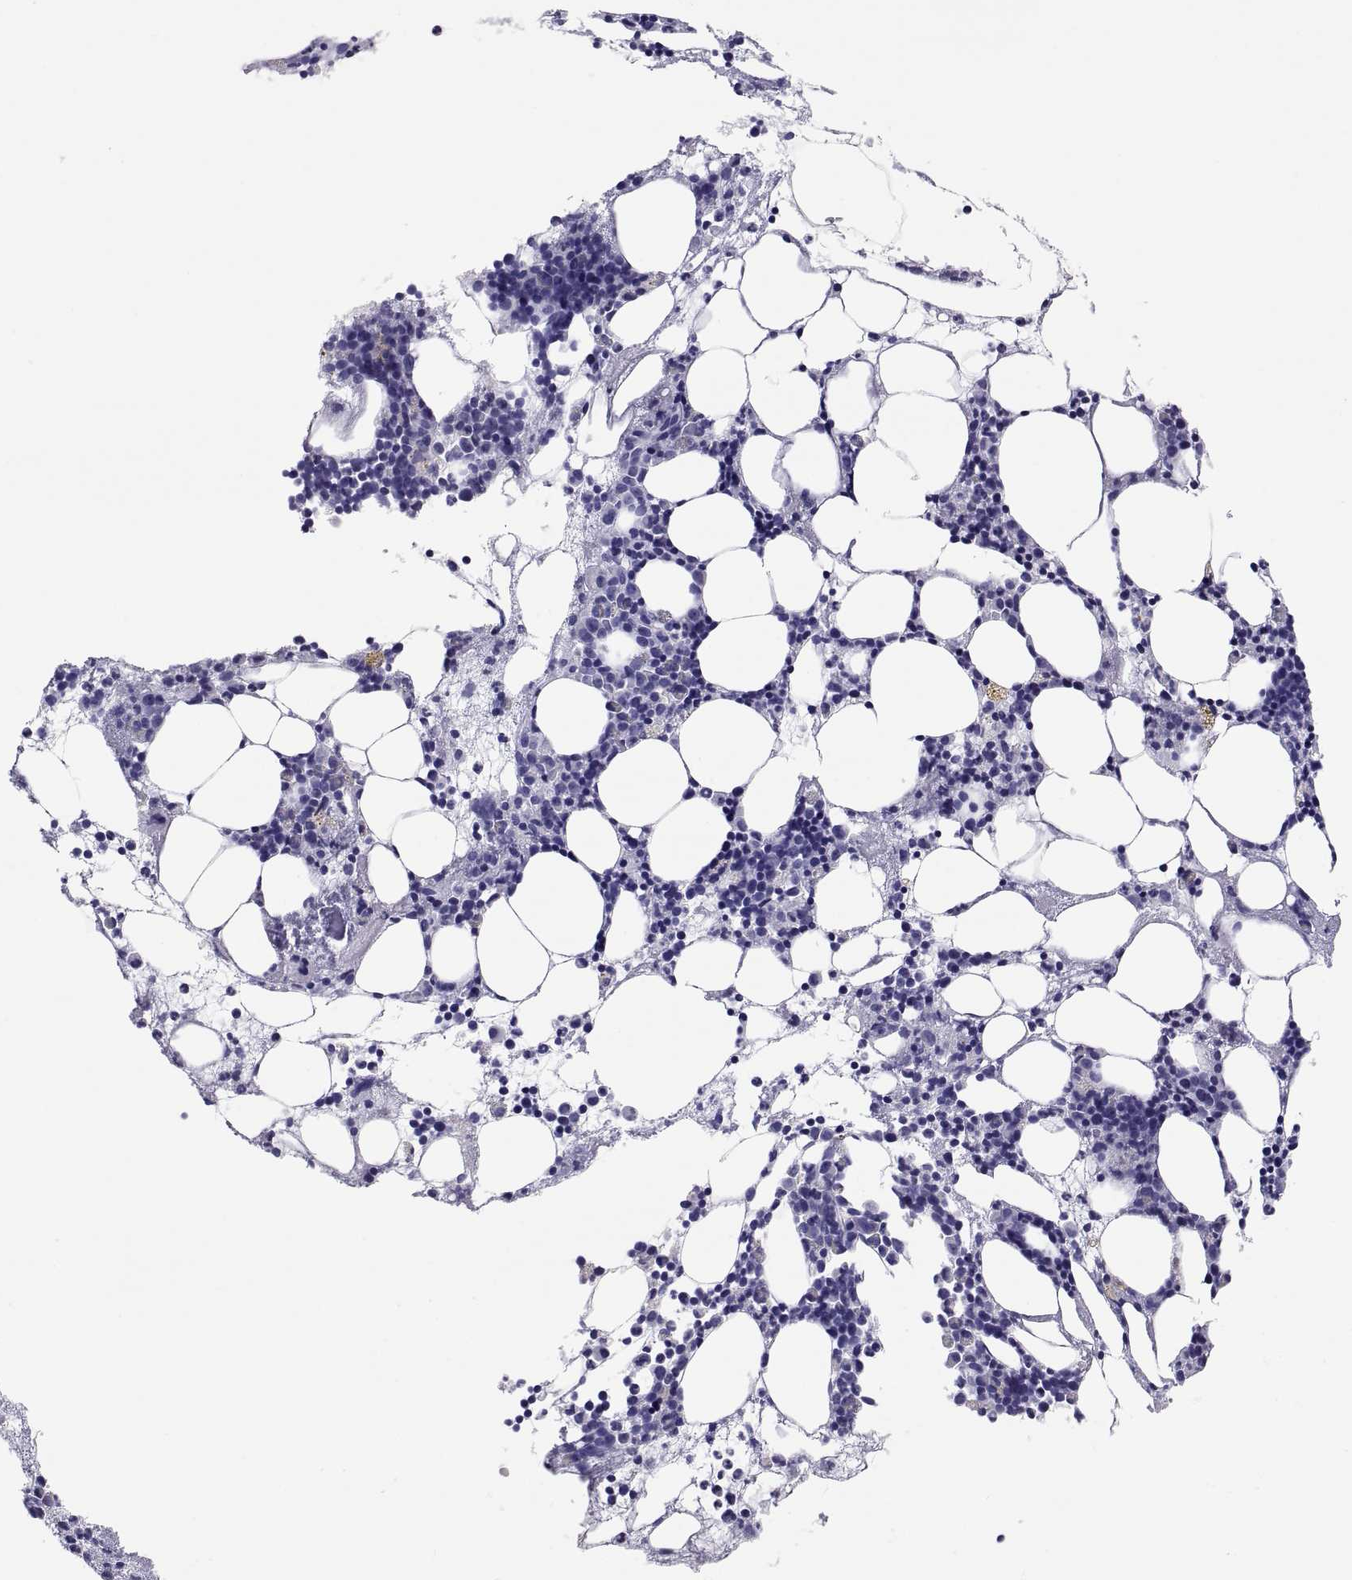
{"staining": {"intensity": "negative", "quantity": "none", "location": "none"}, "tissue": "bone marrow", "cell_type": "Hematopoietic cells", "image_type": "normal", "snomed": [{"axis": "morphology", "description": "Normal tissue, NOS"}, {"axis": "topography", "description": "Bone marrow"}], "caption": "Hematopoietic cells show no significant protein positivity in normal bone marrow.", "gene": "QRICH2", "patient": {"sex": "male", "age": 54}}